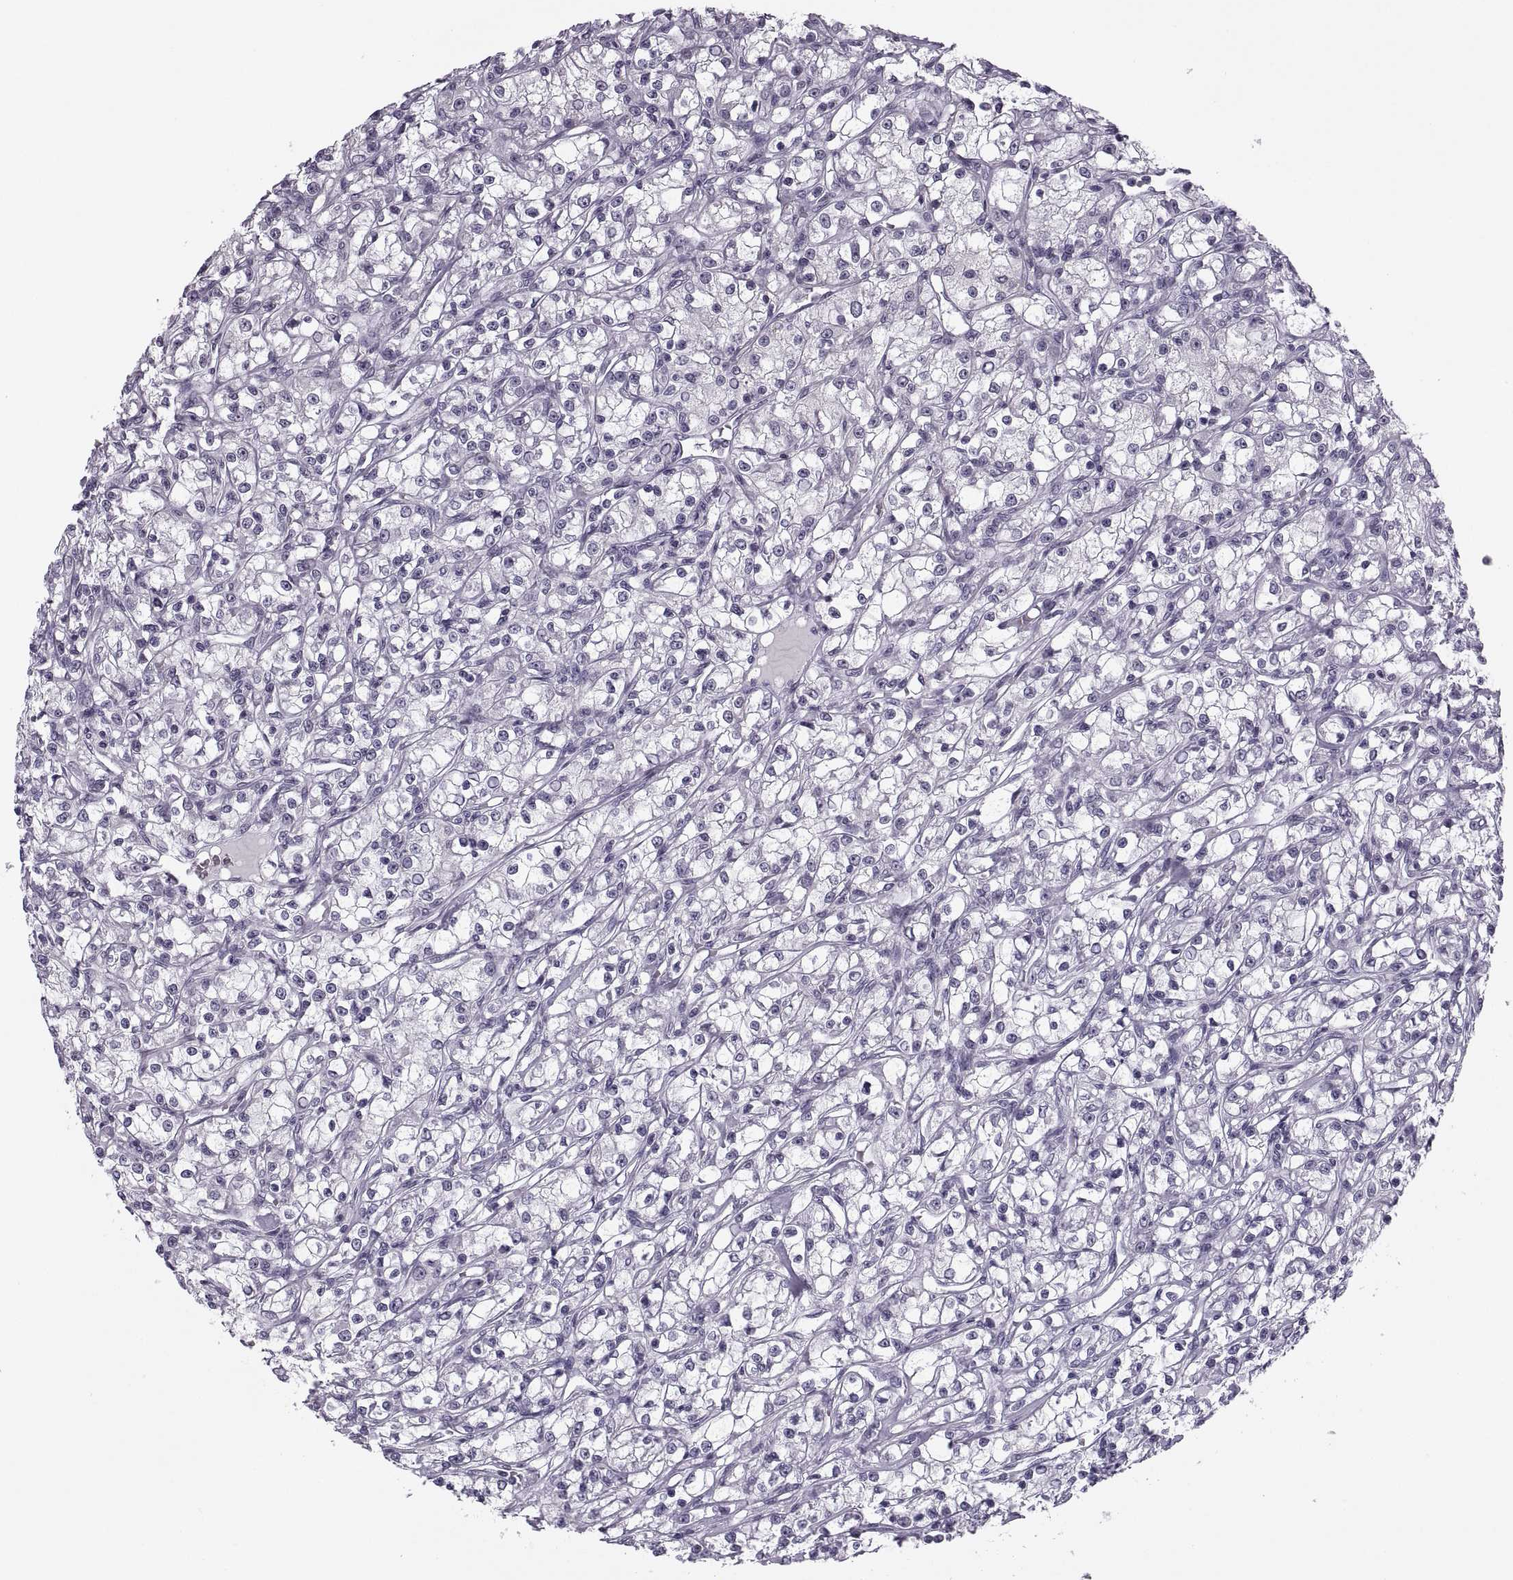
{"staining": {"intensity": "negative", "quantity": "none", "location": "none"}, "tissue": "renal cancer", "cell_type": "Tumor cells", "image_type": "cancer", "snomed": [{"axis": "morphology", "description": "Adenocarcinoma, NOS"}, {"axis": "topography", "description": "Kidney"}], "caption": "High power microscopy micrograph of an IHC histopathology image of renal cancer (adenocarcinoma), revealing no significant staining in tumor cells.", "gene": "PAGE5", "patient": {"sex": "female", "age": 59}}